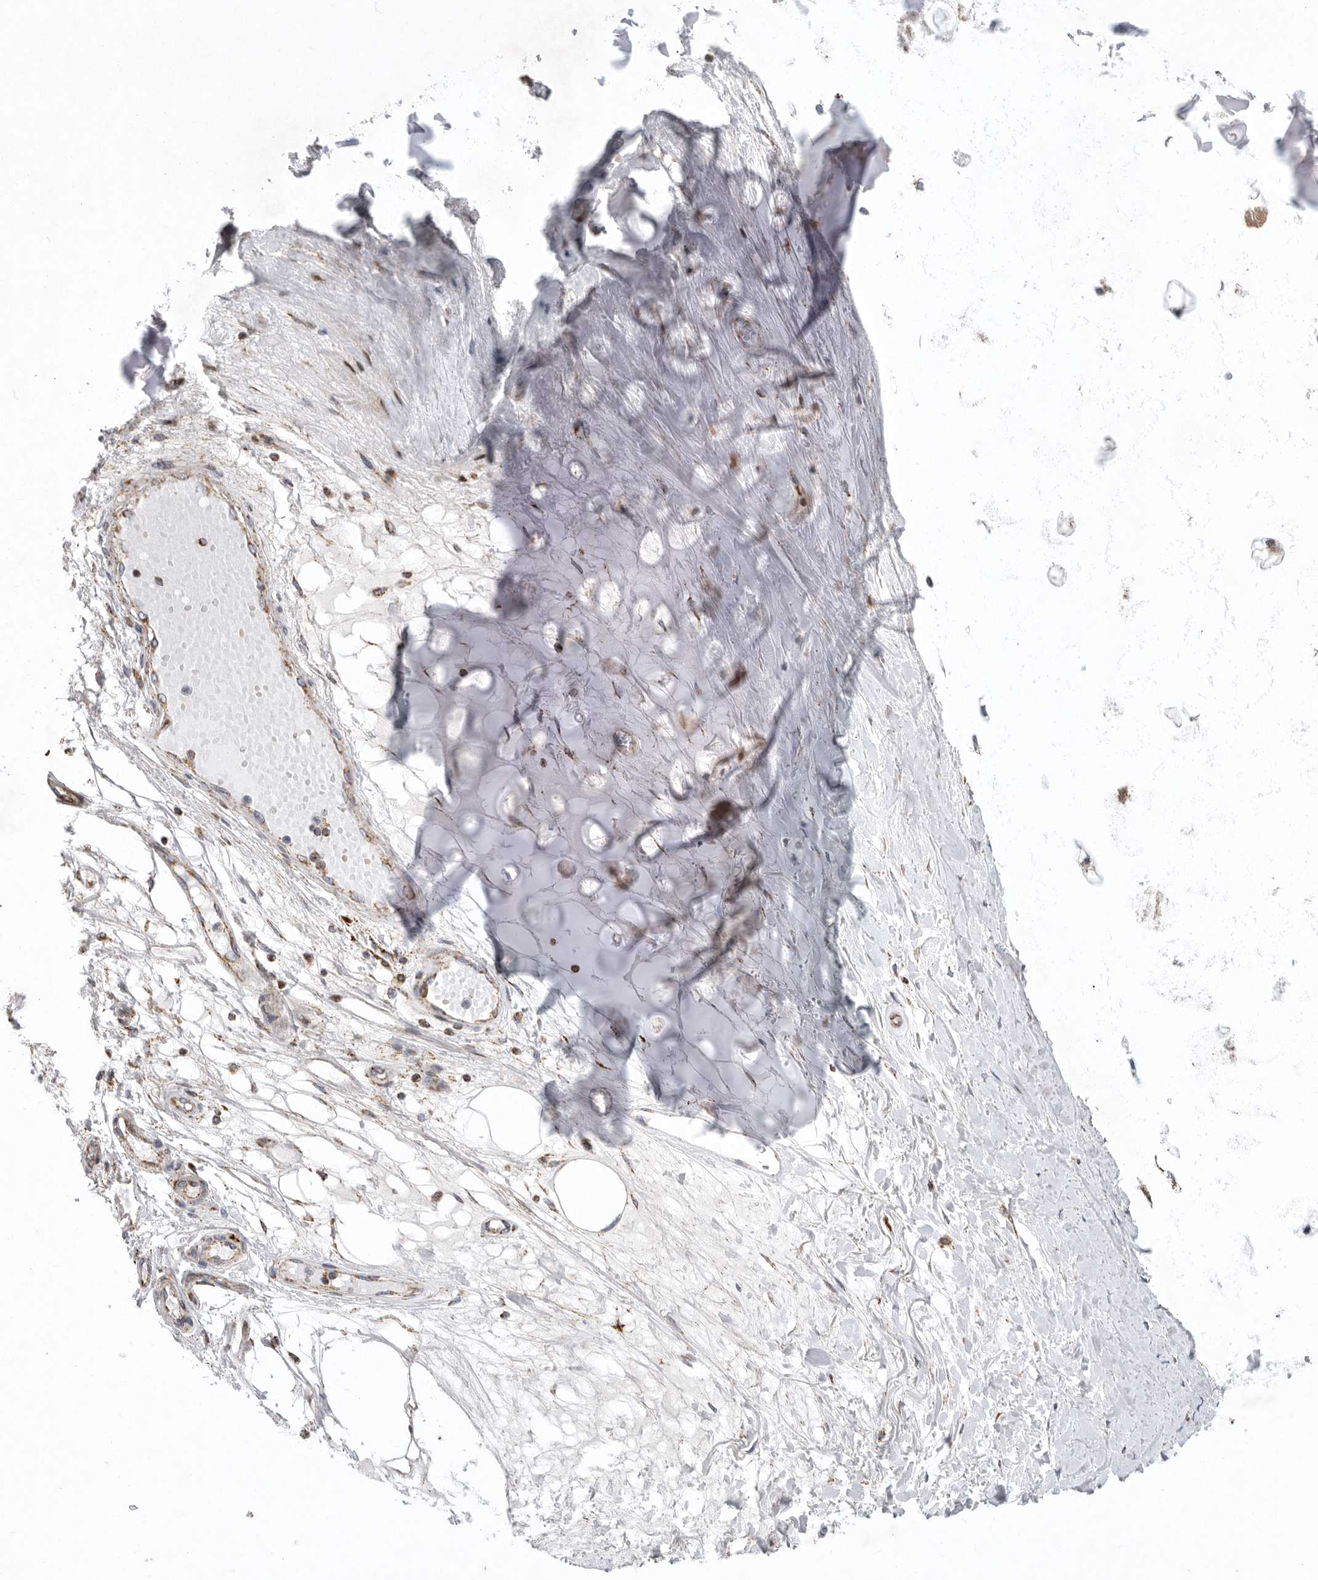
{"staining": {"intensity": "negative", "quantity": "none", "location": "none"}, "tissue": "adipose tissue", "cell_type": "Adipocytes", "image_type": "normal", "snomed": [{"axis": "morphology", "description": "Normal tissue, NOS"}, {"axis": "topography", "description": "Bronchus"}], "caption": "DAB (3,3'-diaminobenzidine) immunohistochemical staining of normal adipose tissue shows no significant staining in adipocytes. Brightfield microscopy of IHC stained with DAB (3,3'-diaminobenzidine) (brown) and hematoxylin (blue), captured at high magnification.", "gene": "MPZL1", "patient": {"sex": "male", "age": 66}}